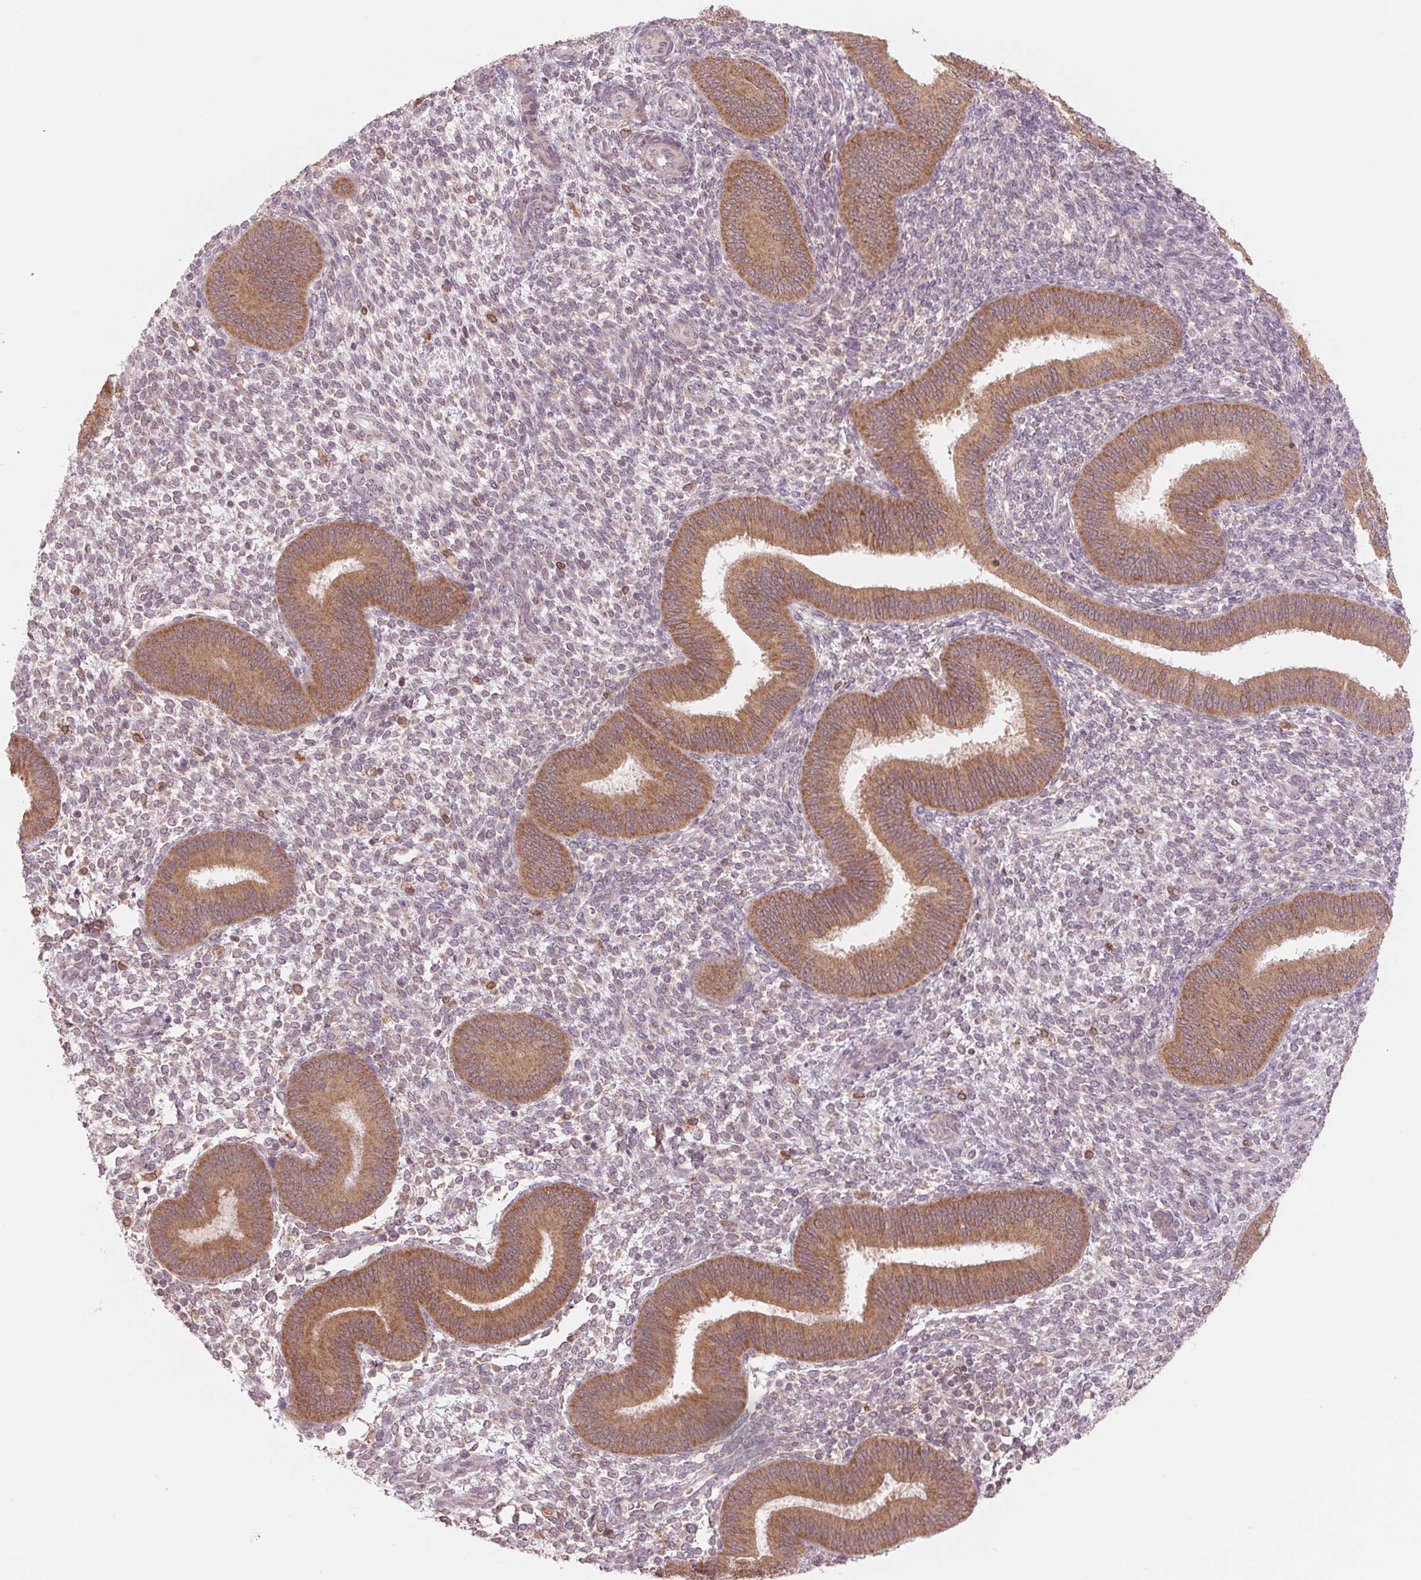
{"staining": {"intensity": "weak", "quantity": "<25%", "location": "cytoplasmic/membranous"}, "tissue": "endometrium", "cell_type": "Cells in endometrial stroma", "image_type": "normal", "snomed": [{"axis": "morphology", "description": "Normal tissue, NOS"}, {"axis": "topography", "description": "Endometrium"}], "caption": "DAB (3,3'-diaminobenzidine) immunohistochemical staining of unremarkable human endometrium shows no significant staining in cells in endometrial stroma.", "gene": "TECR", "patient": {"sex": "female", "age": 39}}